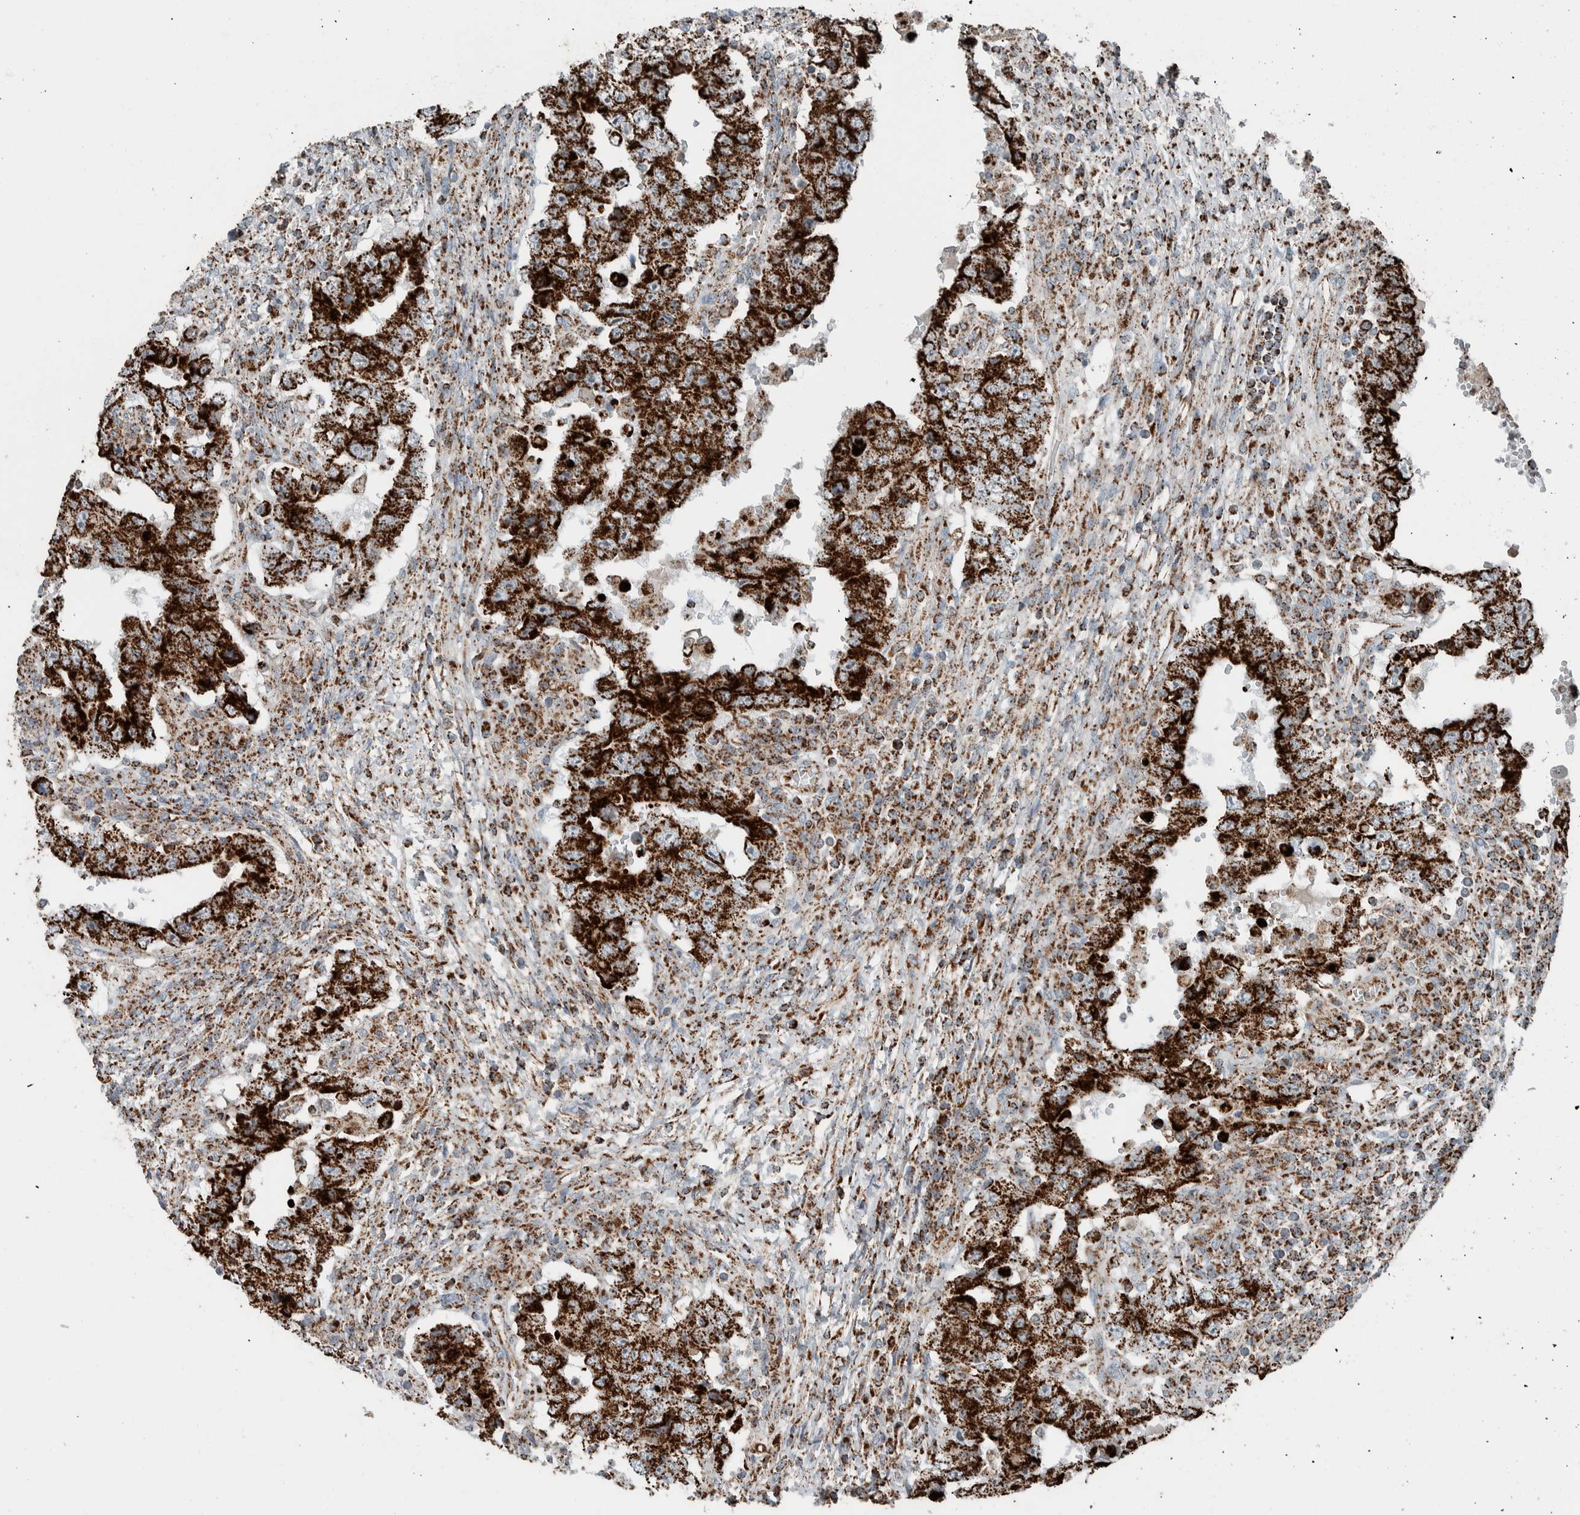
{"staining": {"intensity": "strong", "quantity": ">75%", "location": "cytoplasmic/membranous"}, "tissue": "testis cancer", "cell_type": "Tumor cells", "image_type": "cancer", "snomed": [{"axis": "morphology", "description": "Carcinoma, Embryonal, NOS"}, {"axis": "topography", "description": "Testis"}], "caption": "Immunohistochemistry (IHC) (DAB) staining of human embryonal carcinoma (testis) reveals strong cytoplasmic/membranous protein staining in approximately >75% of tumor cells.", "gene": "CNTROB", "patient": {"sex": "male", "age": 26}}